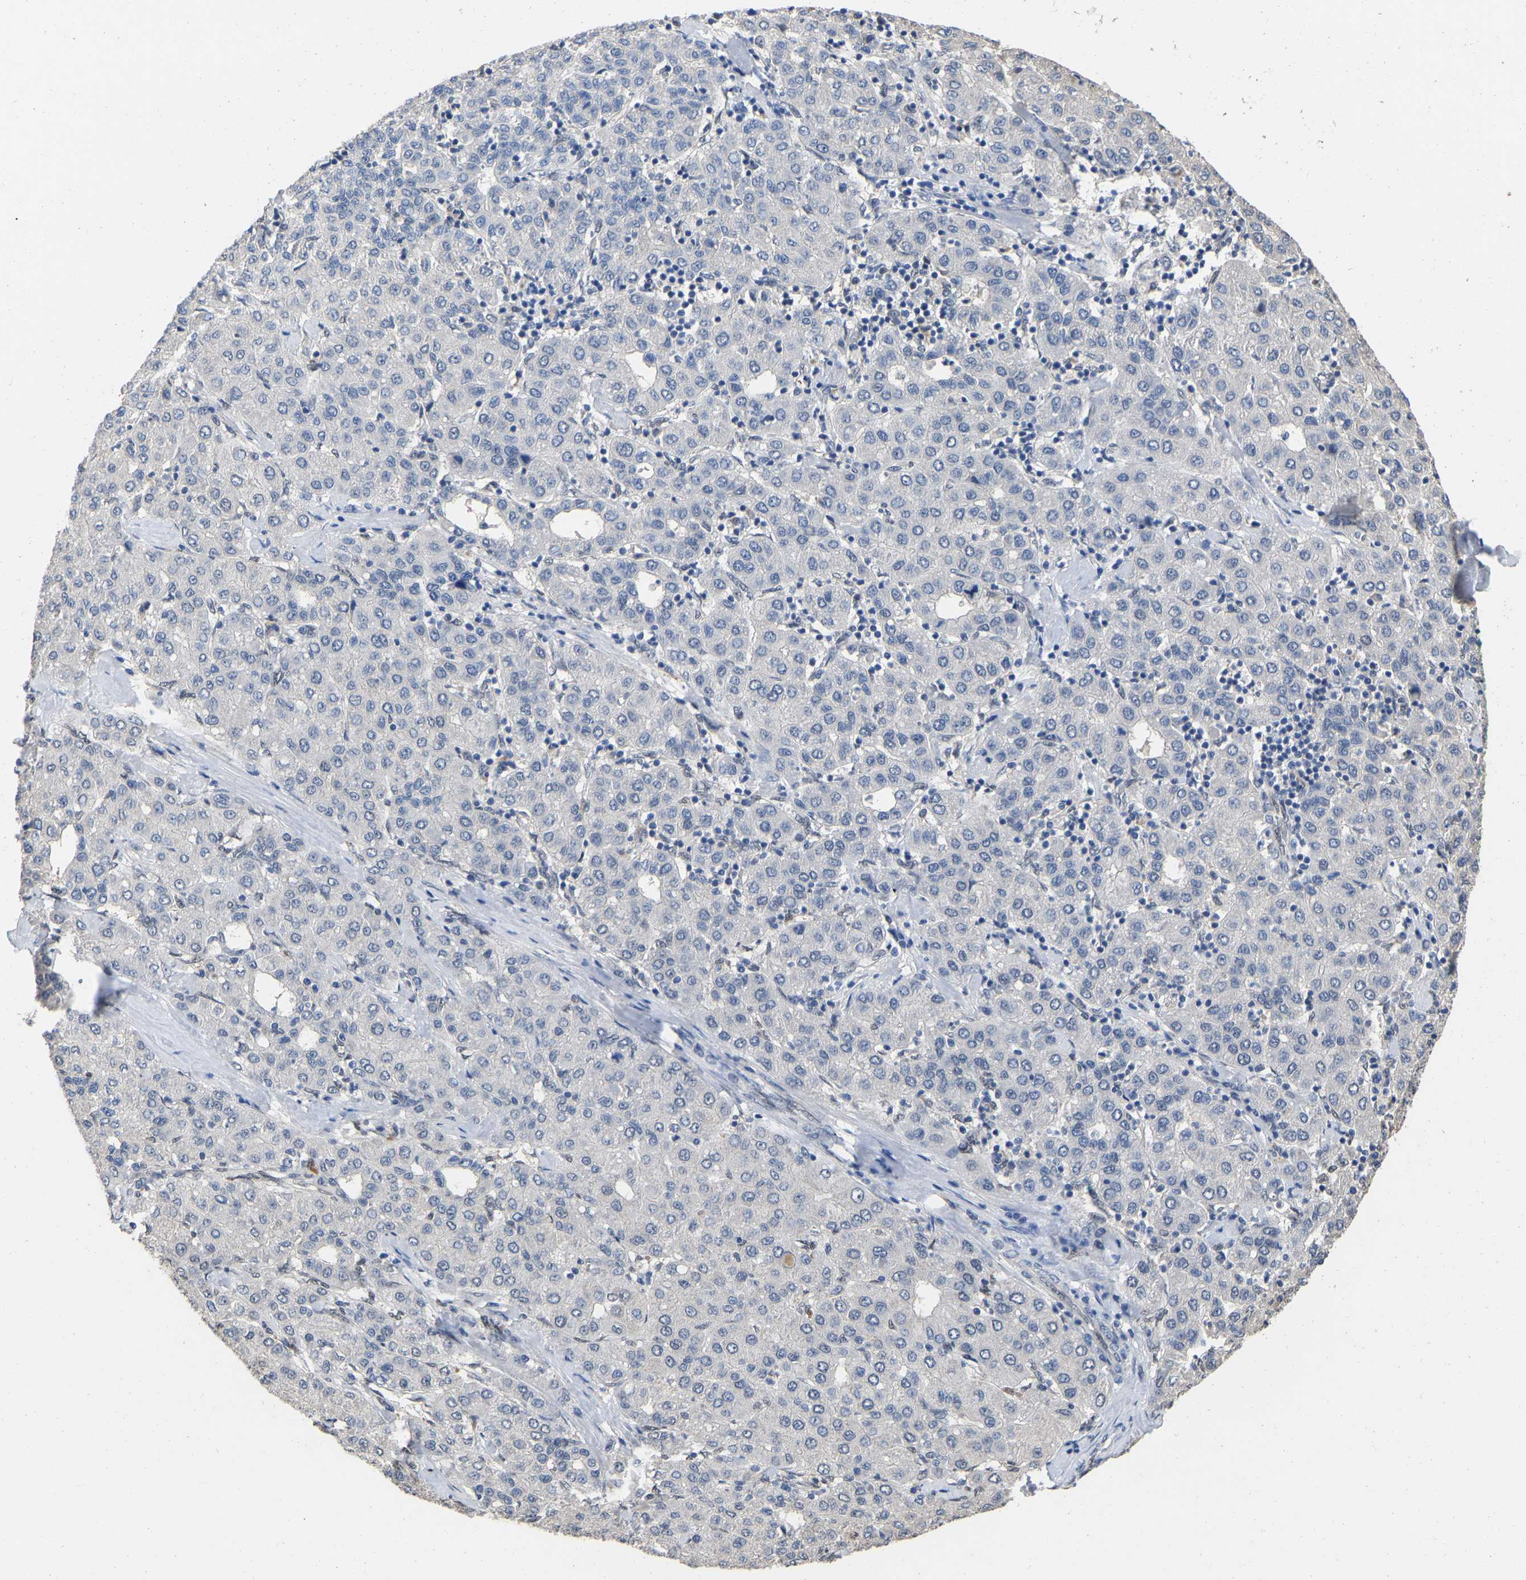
{"staining": {"intensity": "negative", "quantity": "none", "location": "none"}, "tissue": "liver cancer", "cell_type": "Tumor cells", "image_type": "cancer", "snomed": [{"axis": "morphology", "description": "Carcinoma, Hepatocellular, NOS"}, {"axis": "topography", "description": "Liver"}], "caption": "Immunohistochemistry of liver hepatocellular carcinoma reveals no staining in tumor cells. (Stains: DAB IHC with hematoxylin counter stain, Microscopy: brightfield microscopy at high magnification).", "gene": "QKI", "patient": {"sex": "male", "age": 65}}